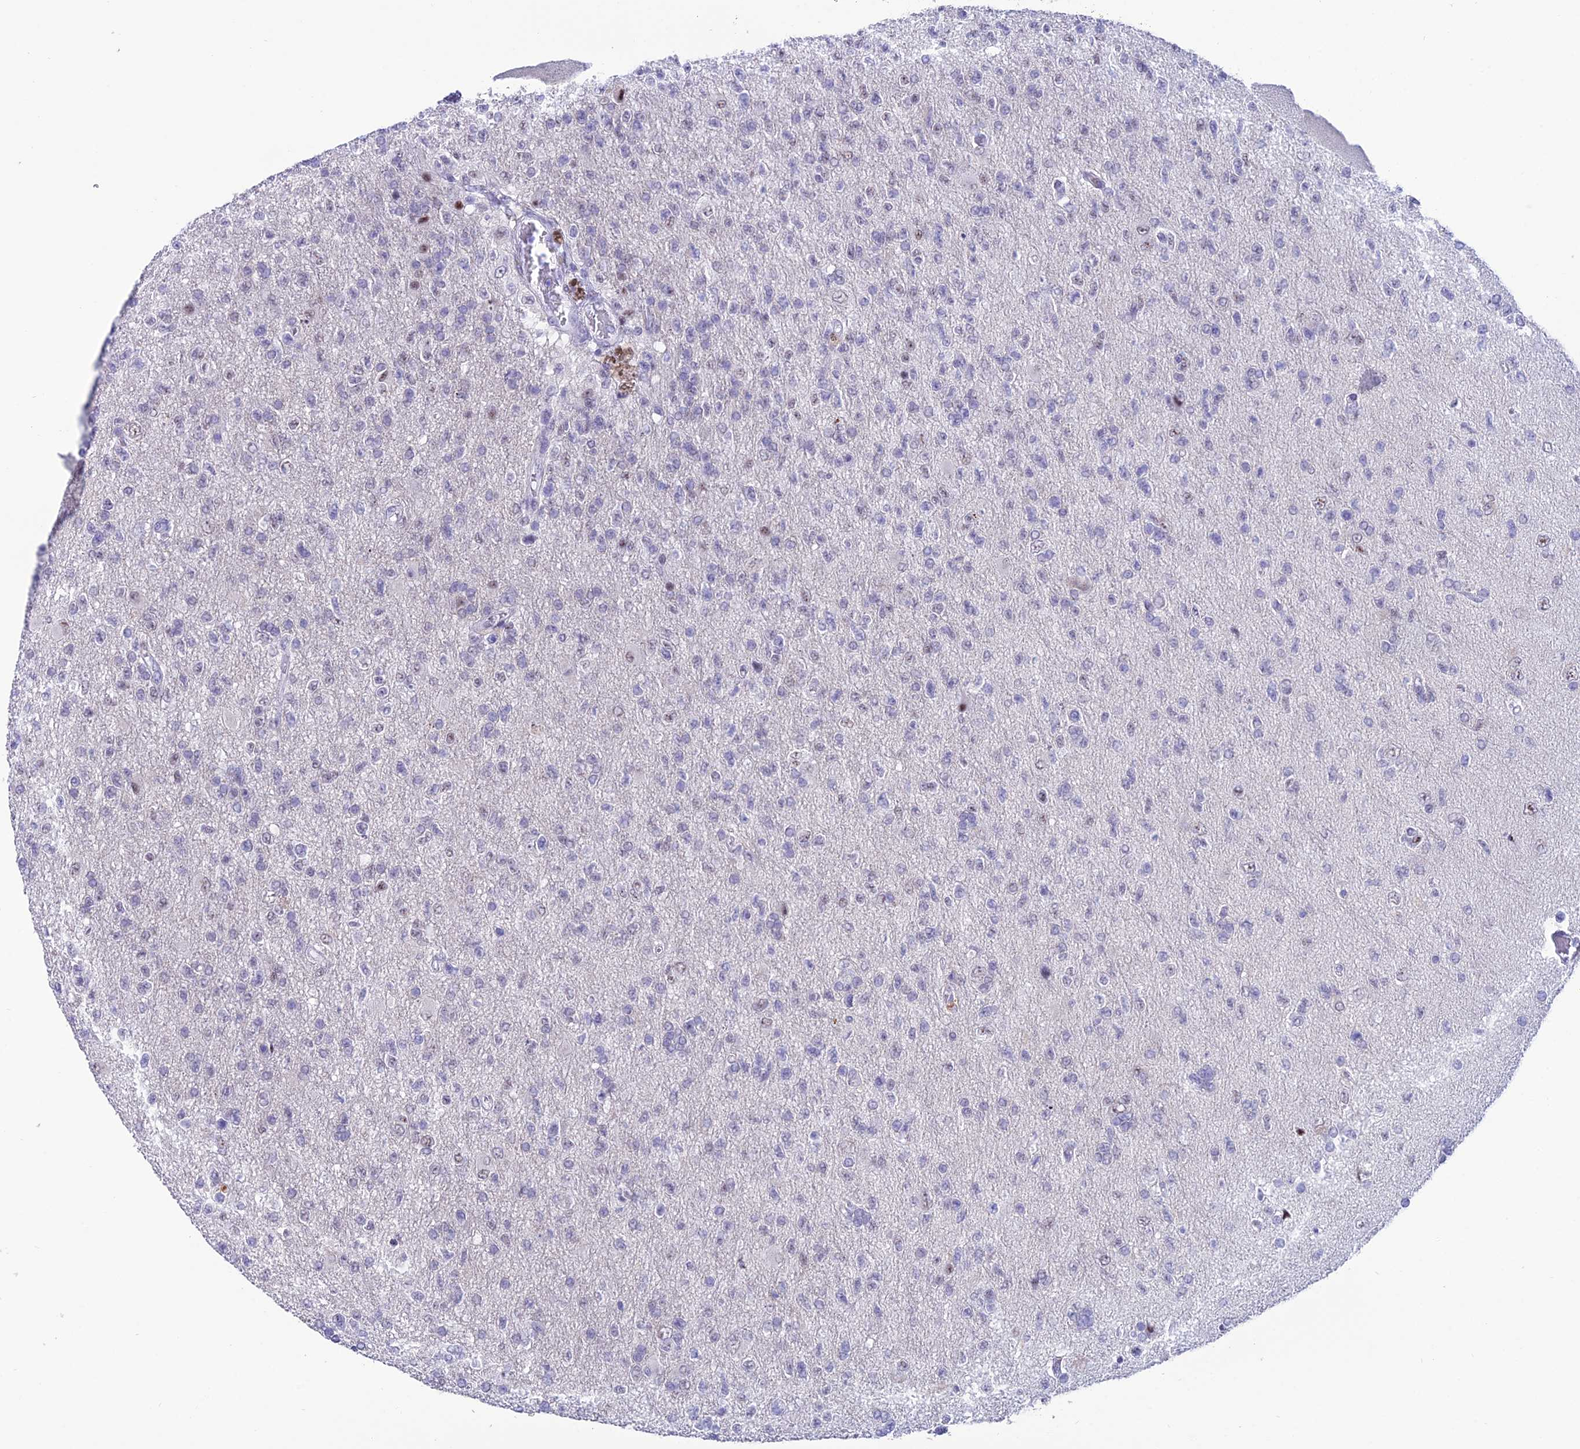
{"staining": {"intensity": "negative", "quantity": "none", "location": "none"}, "tissue": "glioma", "cell_type": "Tumor cells", "image_type": "cancer", "snomed": [{"axis": "morphology", "description": "Glioma, malignant, High grade"}, {"axis": "topography", "description": "Brain"}], "caption": "Protein analysis of glioma demonstrates no significant positivity in tumor cells.", "gene": "MFSD2B", "patient": {"sex": "male", "age": 56}}